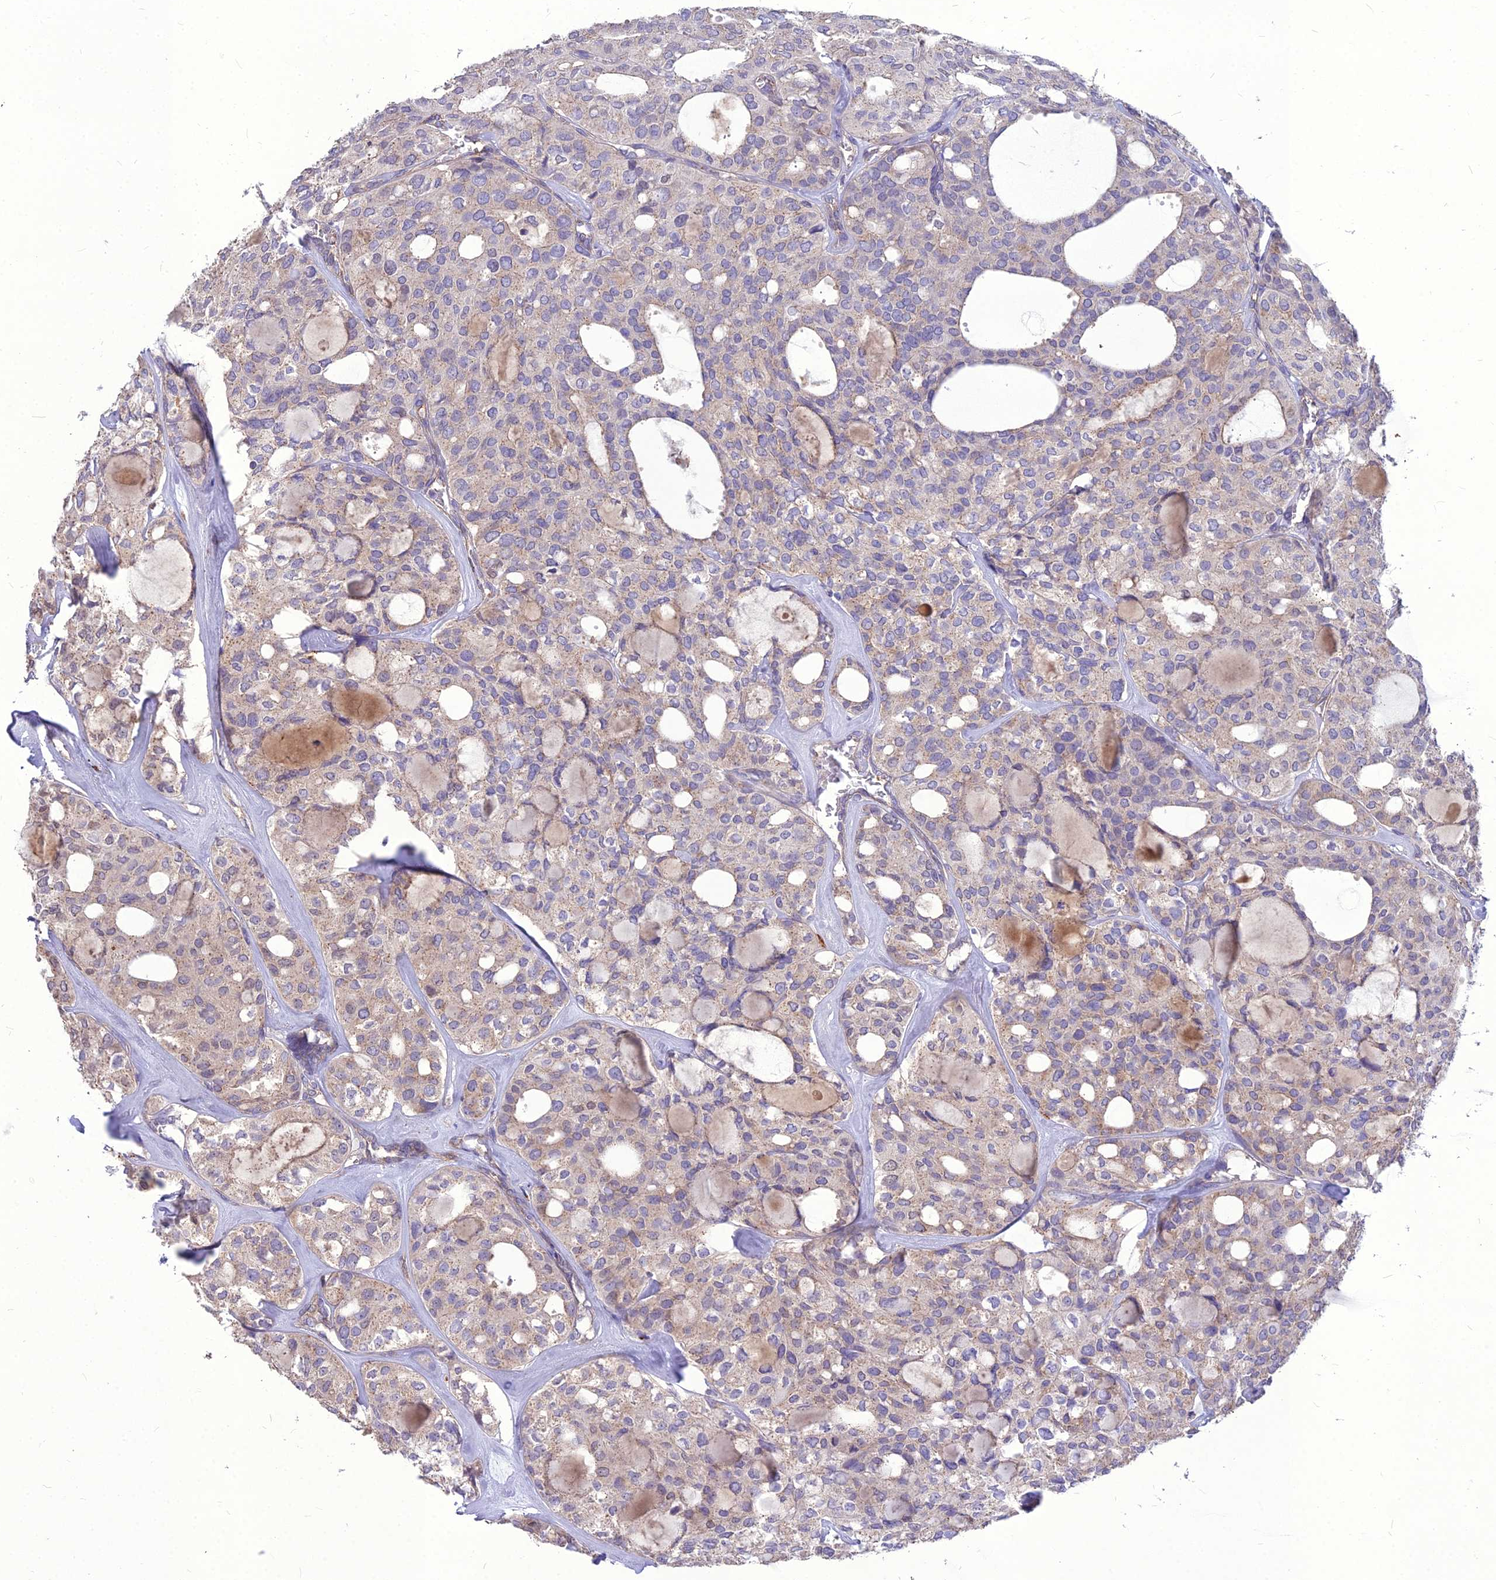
{"staining": {"intensity": "negative", "quantity": "none", "location": "none"}, "tissue": "thyroid cancer", "cell_type": "Tumor cells", "image_type": "cancer", "snomed": [{"axis": "morphology", "description": "Follicular adenoma carcinoma, NOS"}, {"axis": "topography", "description": "Thyroid gland"}], "caption": "A photomicrograph of human thyroid follicular adenoma carcinoma is negative for staining in tumor cells.", "gene": "PCED1B", "patient": {"sex": "male", "age": 75}}